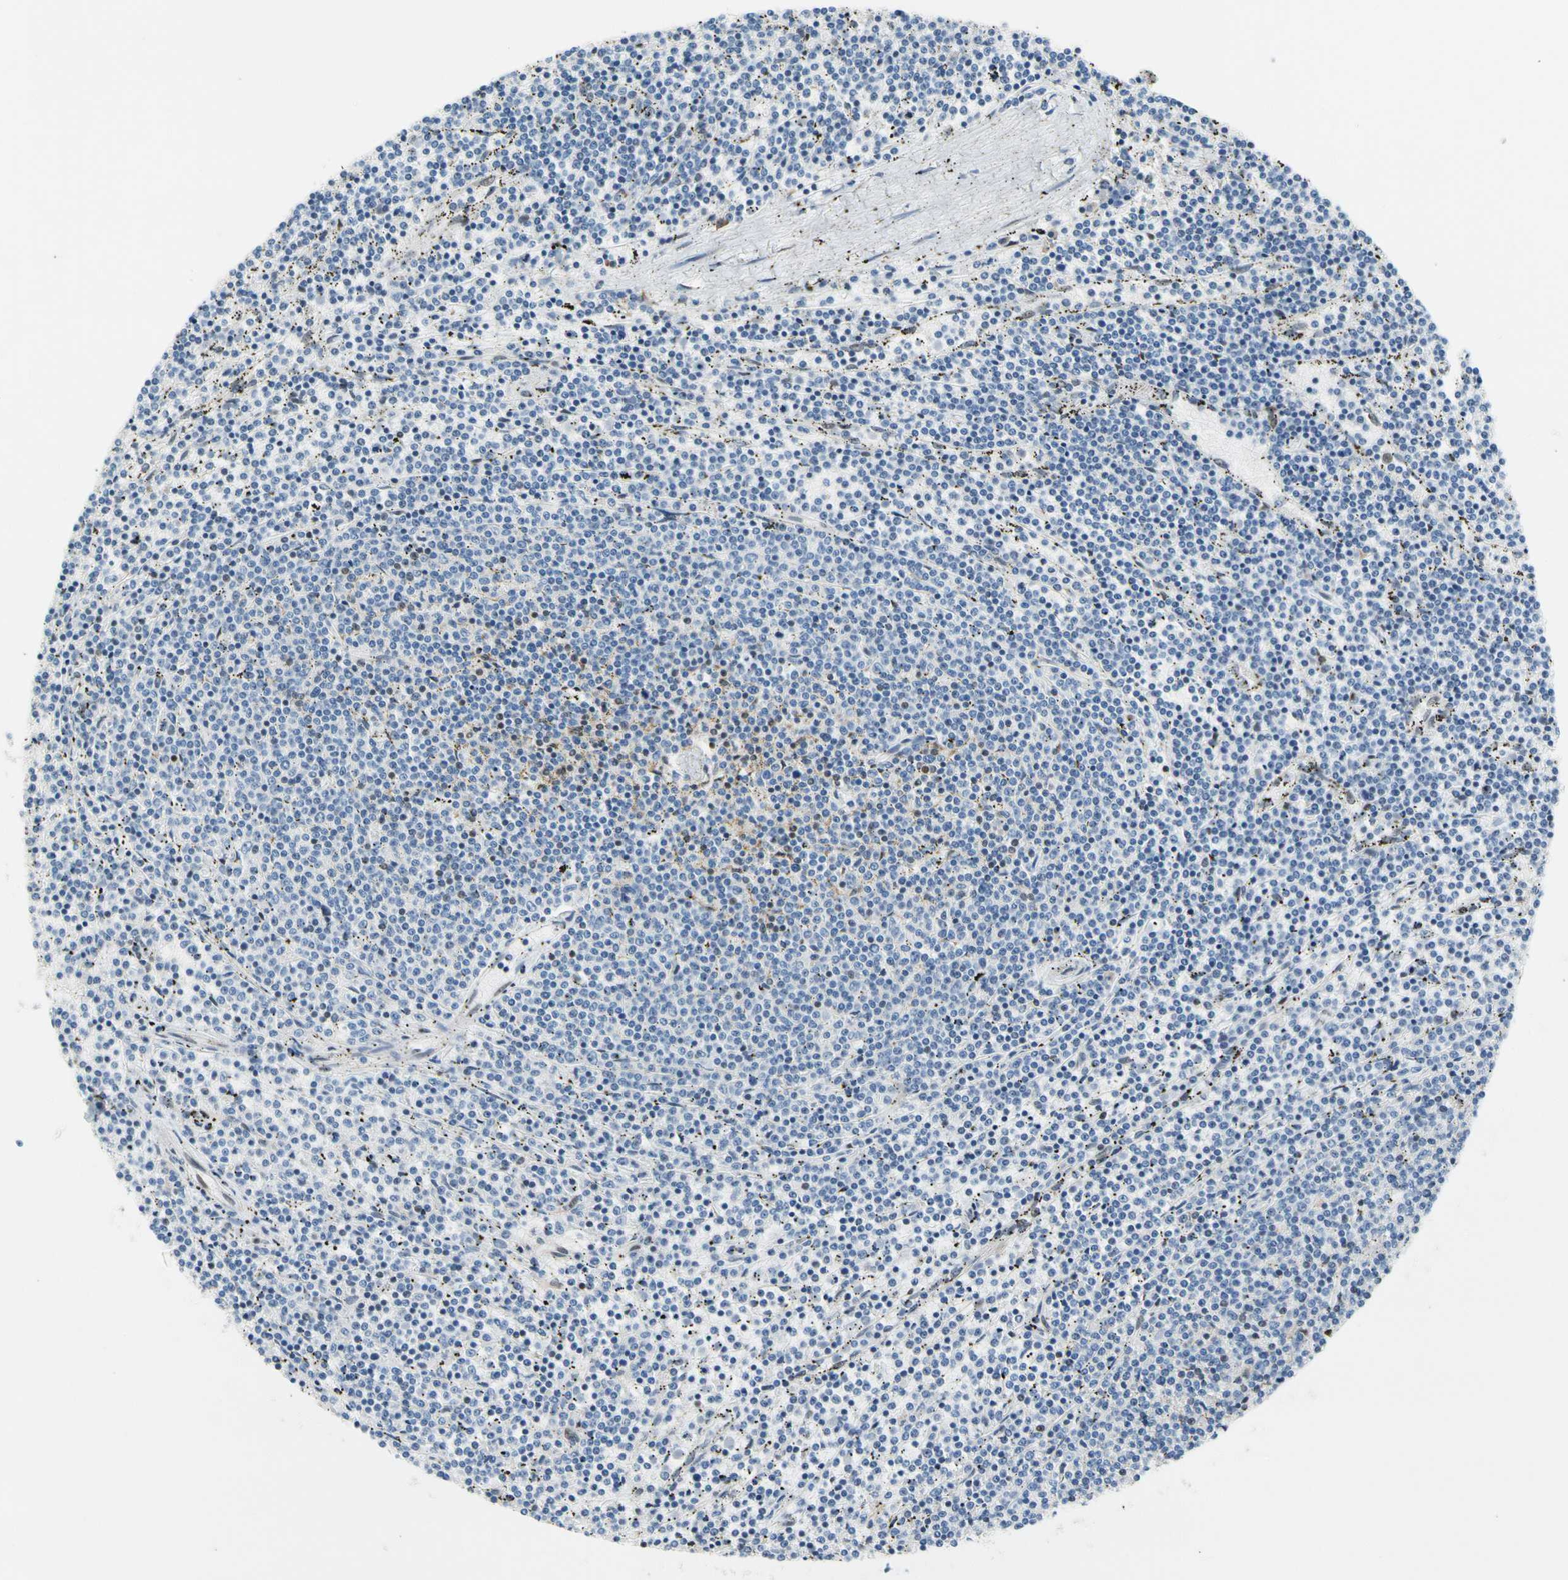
{"staining": {"intensity": "negative", "quantity": "none", "location": "none"}, "tissue": "lymphoma", "cell_type": "Tumor cells", "image_type": "cancer", "snomed": [{"axis": "morphology", "description": "Malignant lymphoma, non-Hodgkin's type, Low grade"}, {"axis": "topography", "description": "Spleen"}], "caption": "Protein analysis of lymphoma exhibits no significant positivity in tumor cells. (Stains: DAB (3,3'-diaminobenzidine) IHC with hematoxylin counter stain, Microscopy: brightfield microscopy at high magnification).", "gene": "NFIA", "patient": {"sex": "female", "age": 50}}